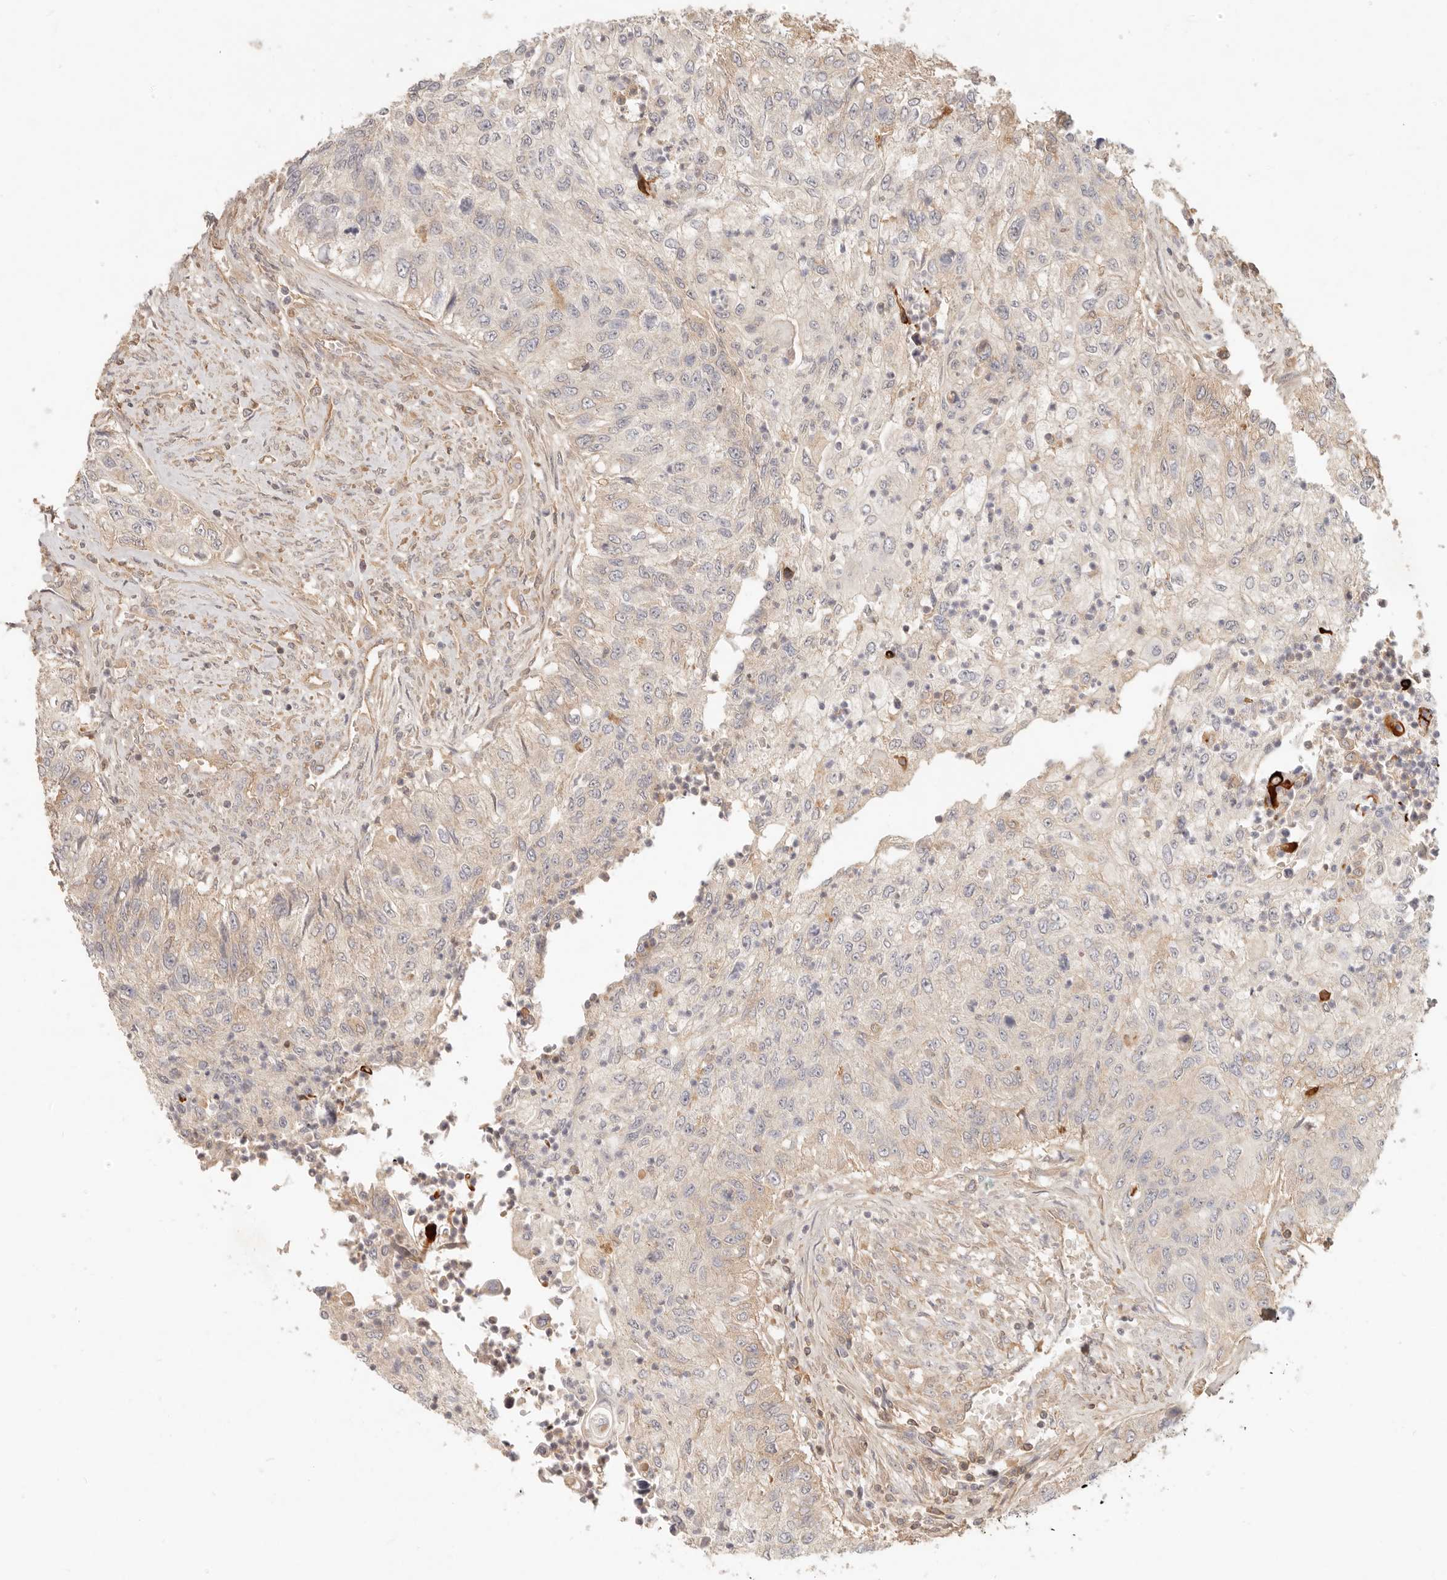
{"staining": {"intensity": "negative", "quantity": "none", "location": "none"}, "tissue": "urothelial cancer", "cell_type": "Tumor cells", "image_type": "cancer", "snomed": [{"axis": "morphology", "description": "Urothelial carcinoma, High grade"}, {"axis": "topography", "description": "Urinary bladder"}], "caption": "DAB immunohistochemical staining of urothelial cancer exhibits no significant staining in tumor cells.", "gene": "NECAP2", "patient": {"sex": "female", "age": 60}}